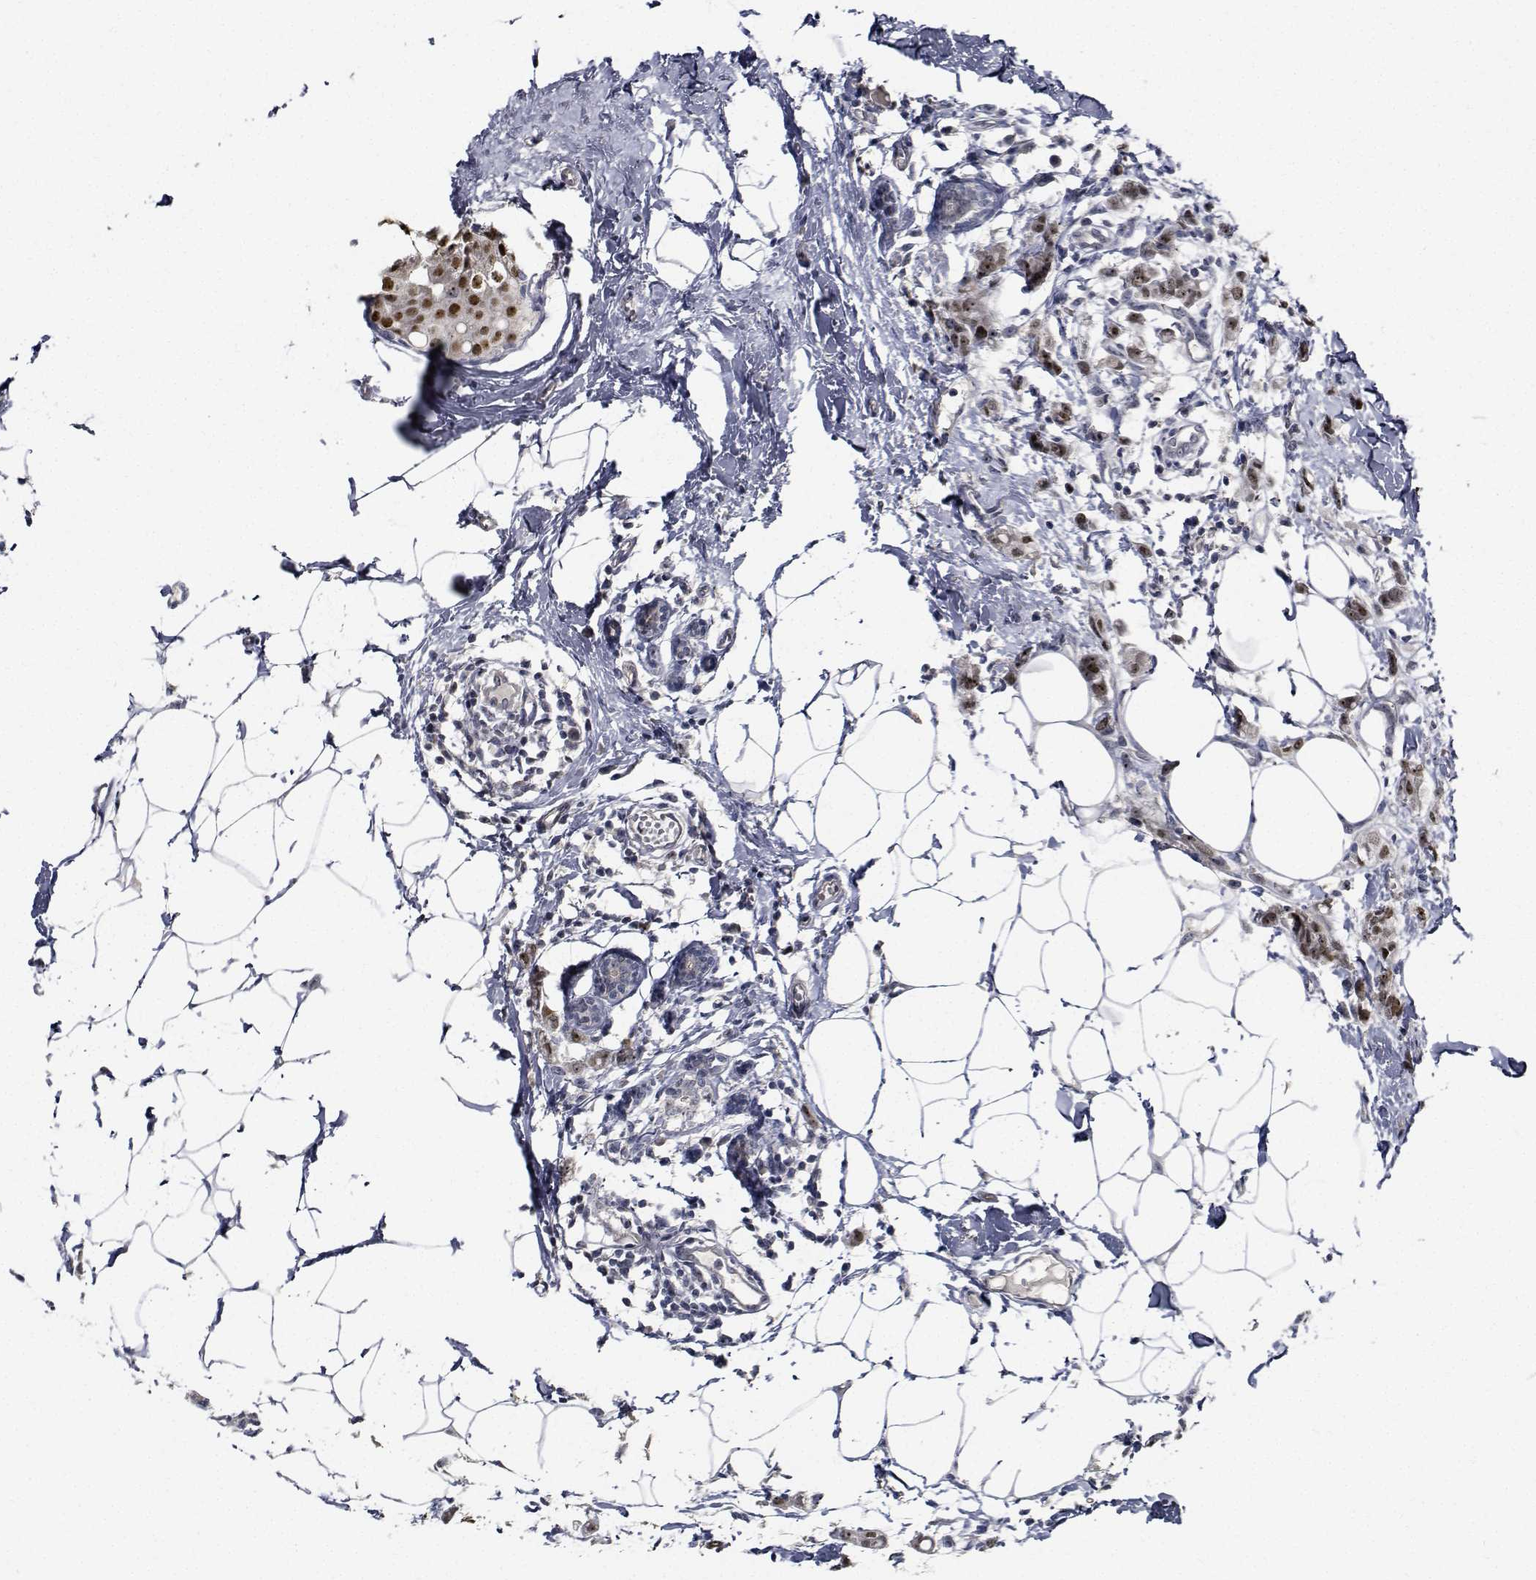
{"staining": {"intensity": "moderate", "quantity": "25%-75%", "location": "nuclear"}, "tissue": "breast cancer", "cell_type": "Tumor cells", "image_type": "cancer", "snomed": [{"axis": "morphology", "description": "Duct carcinoma"}, {"axis": "topography", "description": "Breast"}], "caption": "This micrograph exhibits immunohistochemistry staining of human breast cancer, with medium moderate nuclear staining in about 25%-75% of tumor cells.", "gene": "NVL", "patient": {"sex": "female", "age": 40}}